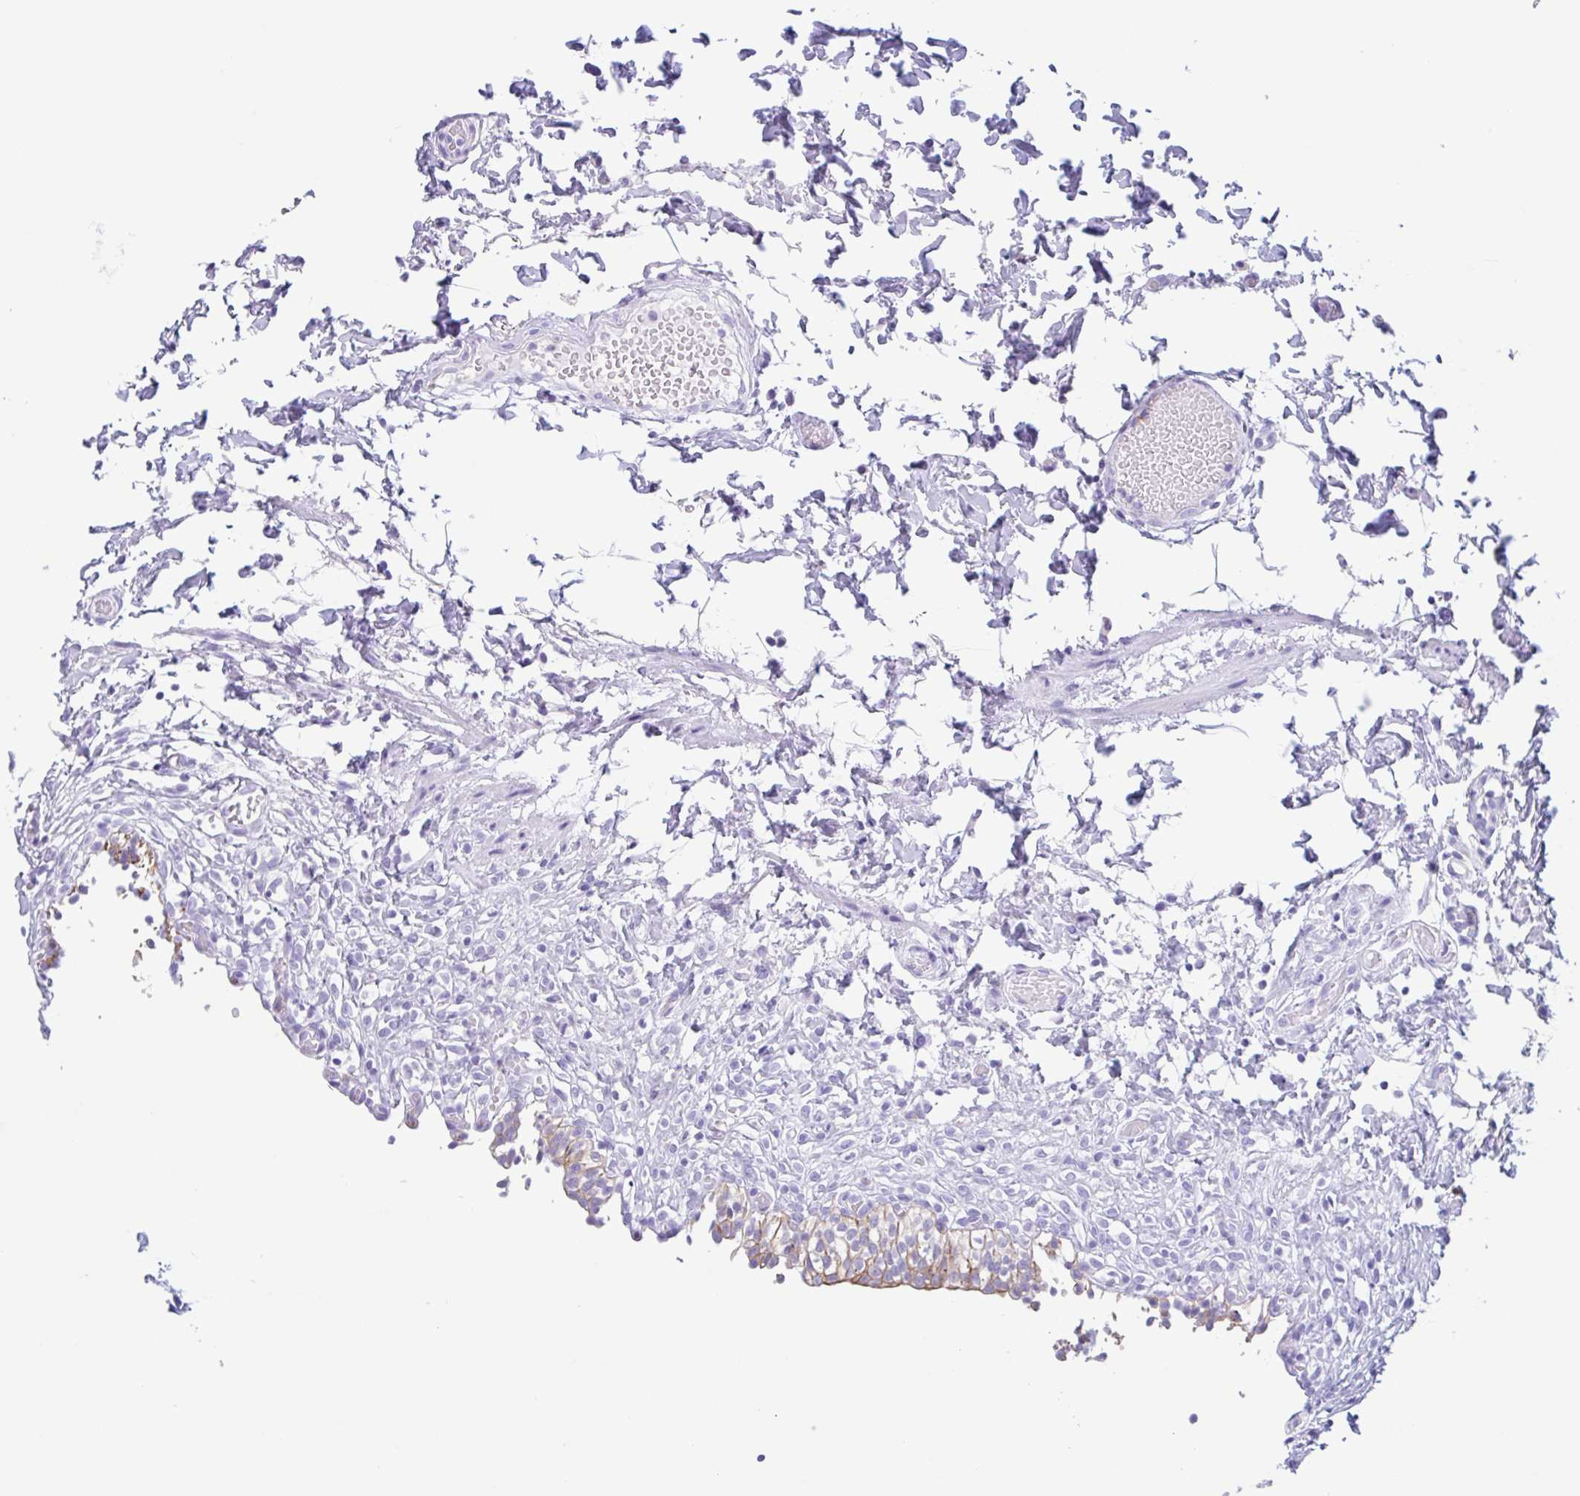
{"staining": {"intensity": "moderate", "quantity": "<25%", "location": "cytoplasmic/membranous"}, "tissue": "urinary bladder", "cell_type": "Urothelial cells", "image_type": "normal", "snomed": [{"axis": "morphology", "description": "Normal tissue, NOS"}, {"axis": "topography", "description": "Urinary bladder"}, {"axis": "topography", "description": "Peripheral nerve tissue"}], "caption": "A low amount of moderate cytoplasmic/membranous expression is seen in approximately <25% of urothelial cells in benign urinary bladder.", "gene": "DTWD2", "patient": {"sex": "male", "age": 55}}